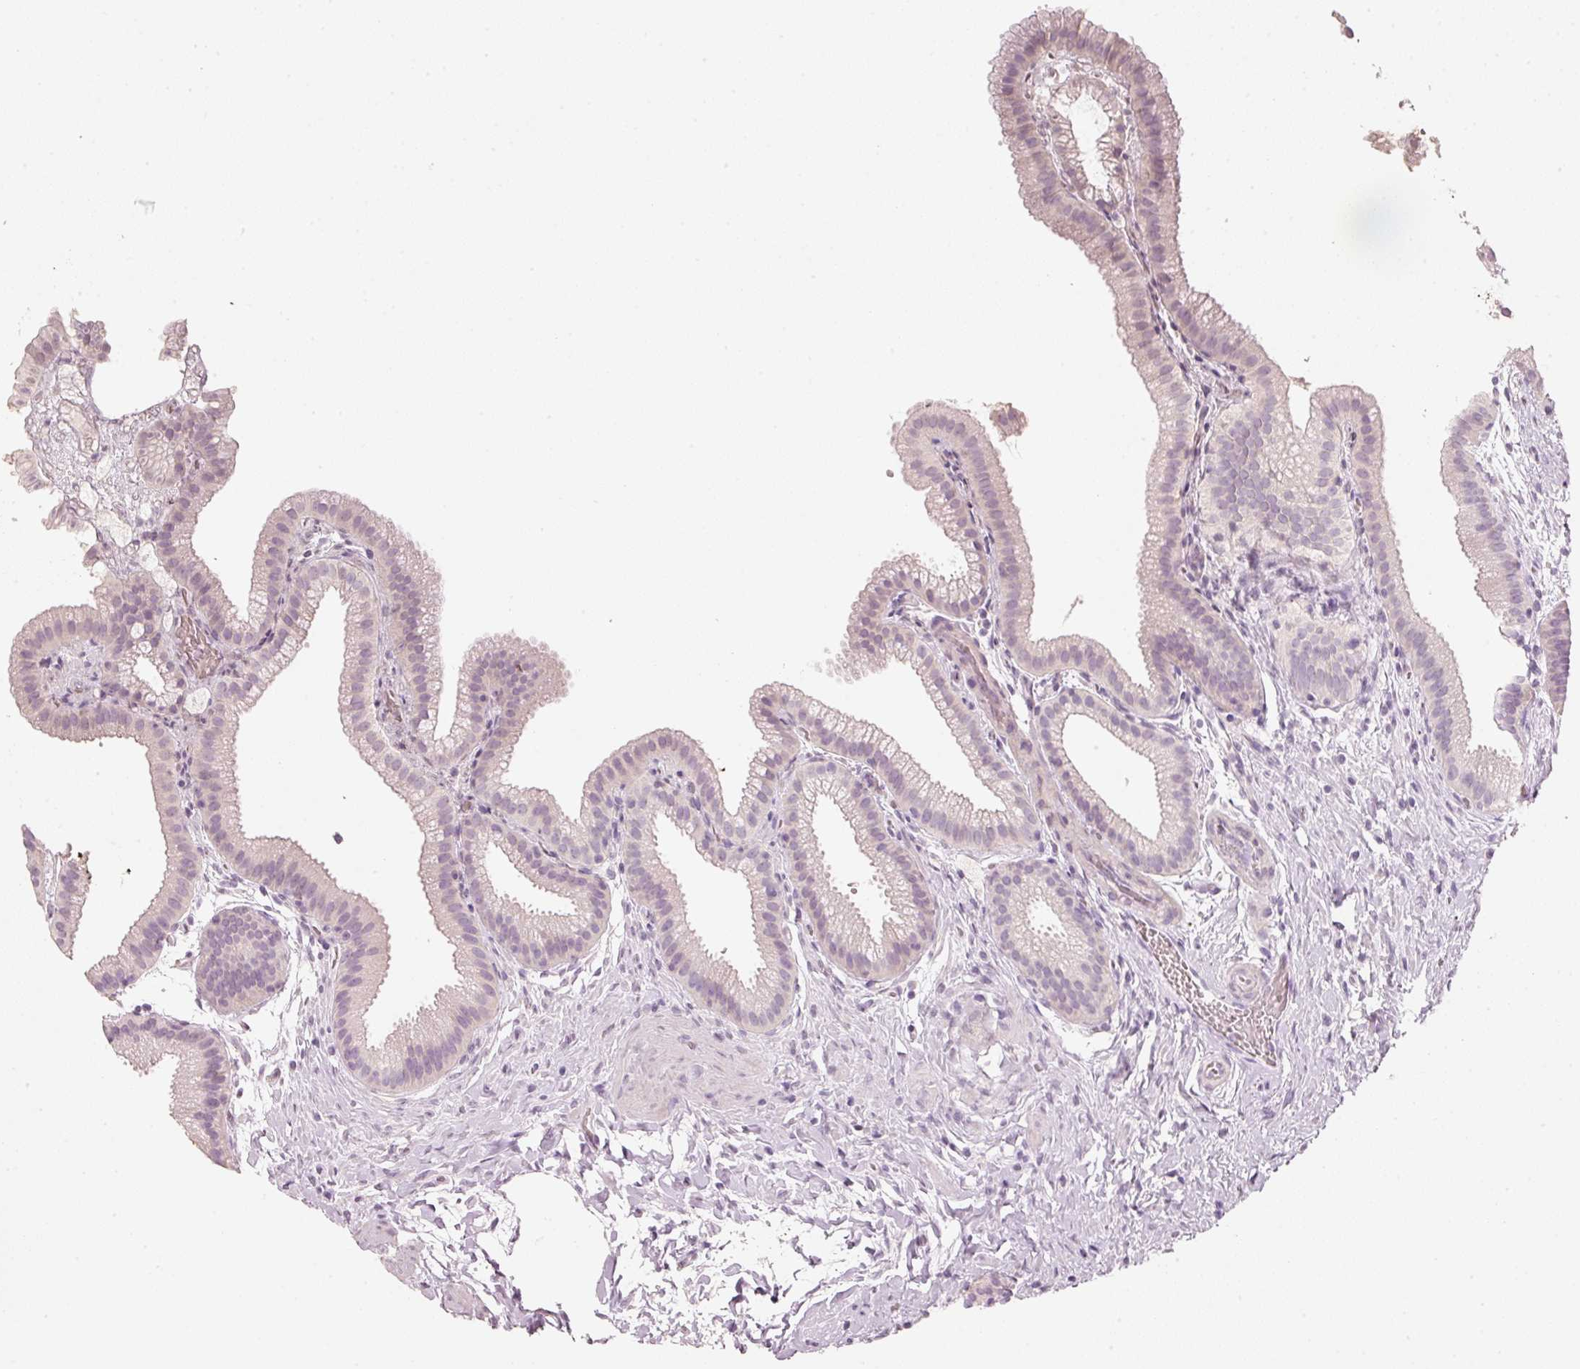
{"staining": {"intensity": "negative", "quantity": "none", "location": "none"}, "tissue": "gallbladder", "cell_type": "Glandular cells", "image_type": "normal", "snomed": [{"axis": "morphology", "description": "Normal tissue, NOS"}, {"axis": "topography", "description": "Gallbladder"}], "caption": "DAB (3,3'-diaminobenzidine) immunohistochemical staining of unremarkable gallbladder reveals no significant positivity in glandular cells.", "gene": "STEAP1", "patient": {"sex": "female", "age": 63}}